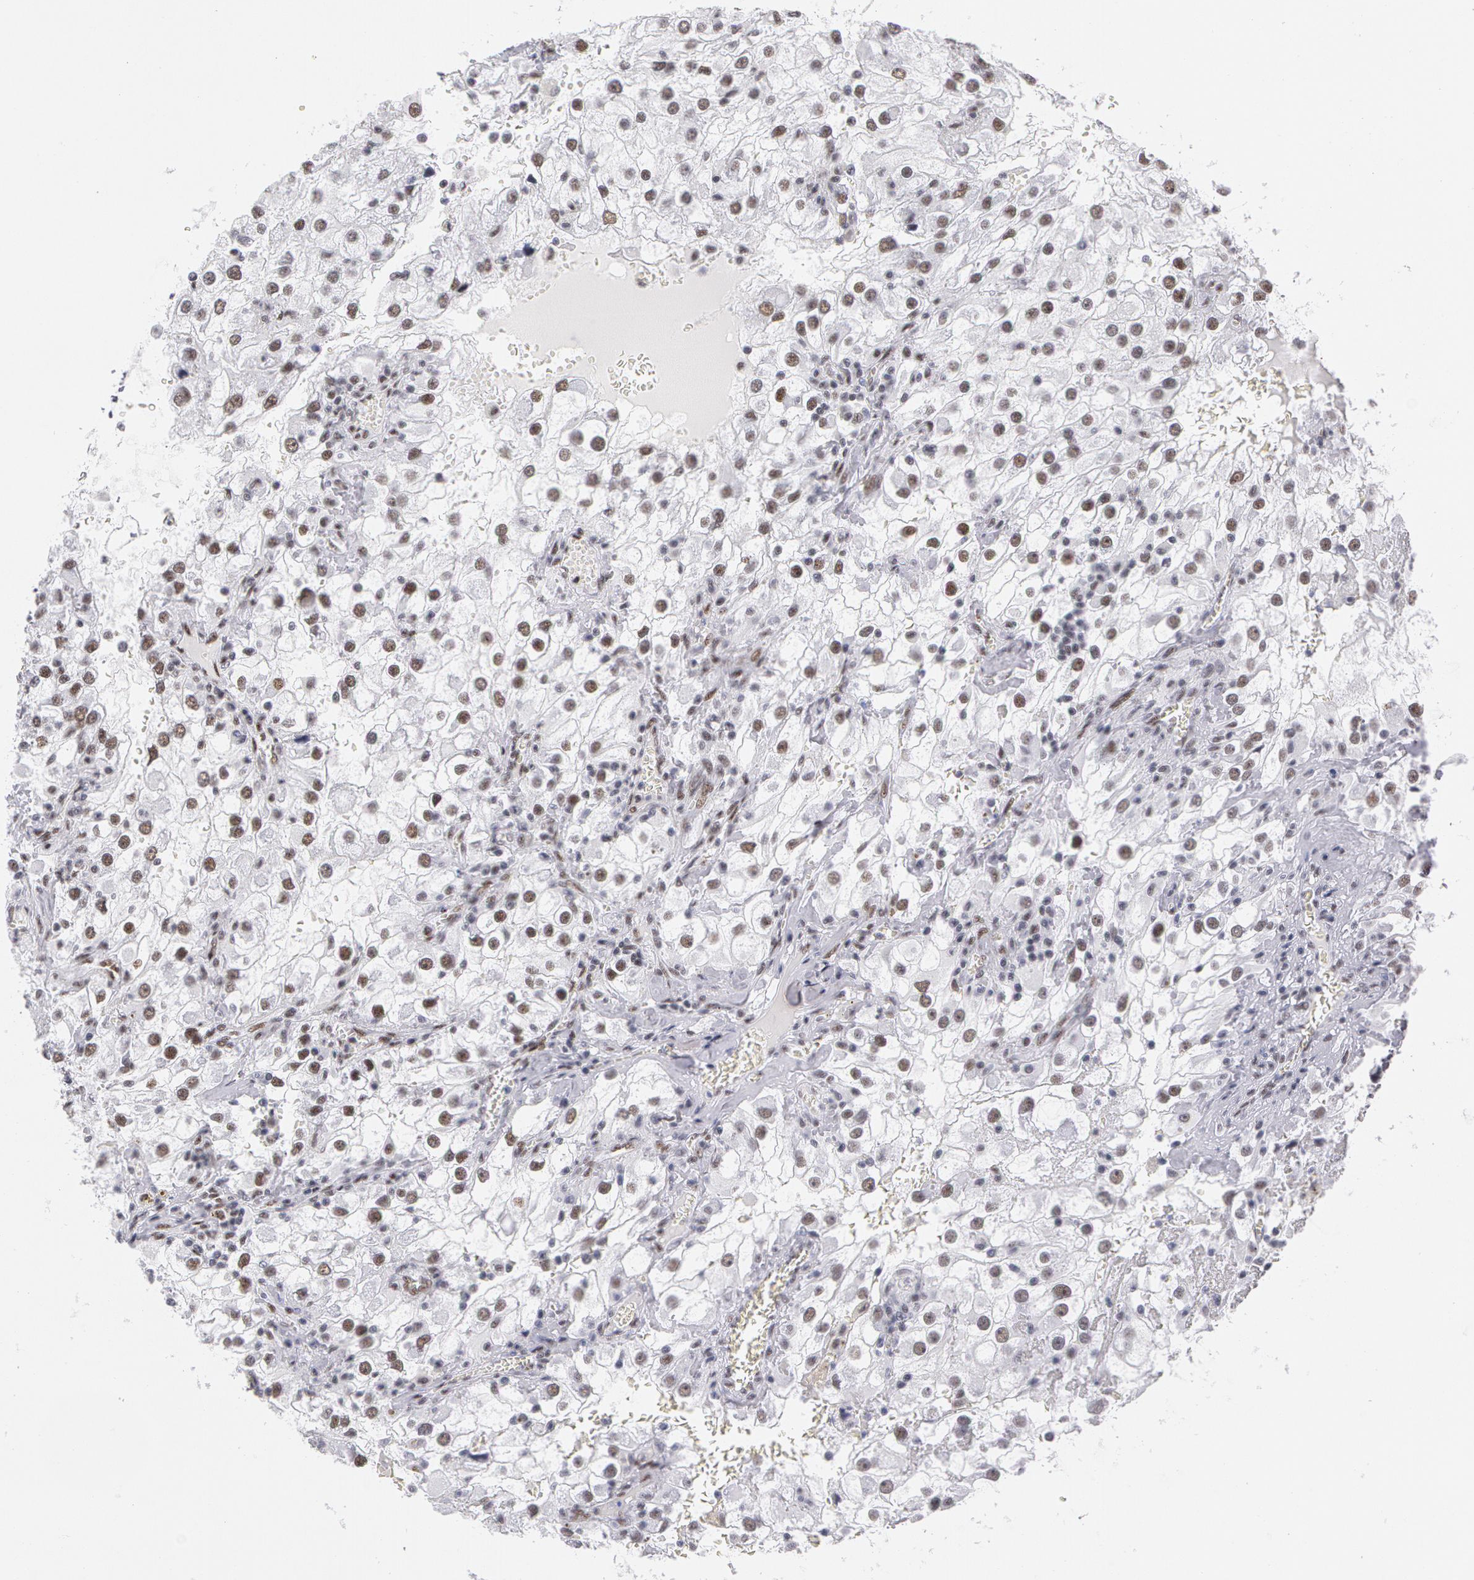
{"staining": {"intensity": "weak", "quantity": "<25%", "location": "nuclear"}, "tissue": "renal cancer", "cell_type": "Tumor cells", "image_type": "cancer", "snomed": [{"axis": "morphology", "description": "Adenocarcinoma, NOS"}, {"axis": "topography", "description": "Kidney"}], "caption": "Renal cancer stained for a protein using immunohistochemistry (IHC) demonstrates no positivity tumor cells.", "gene": "PNN", "patient": {"sex": "female", "age": 52}}